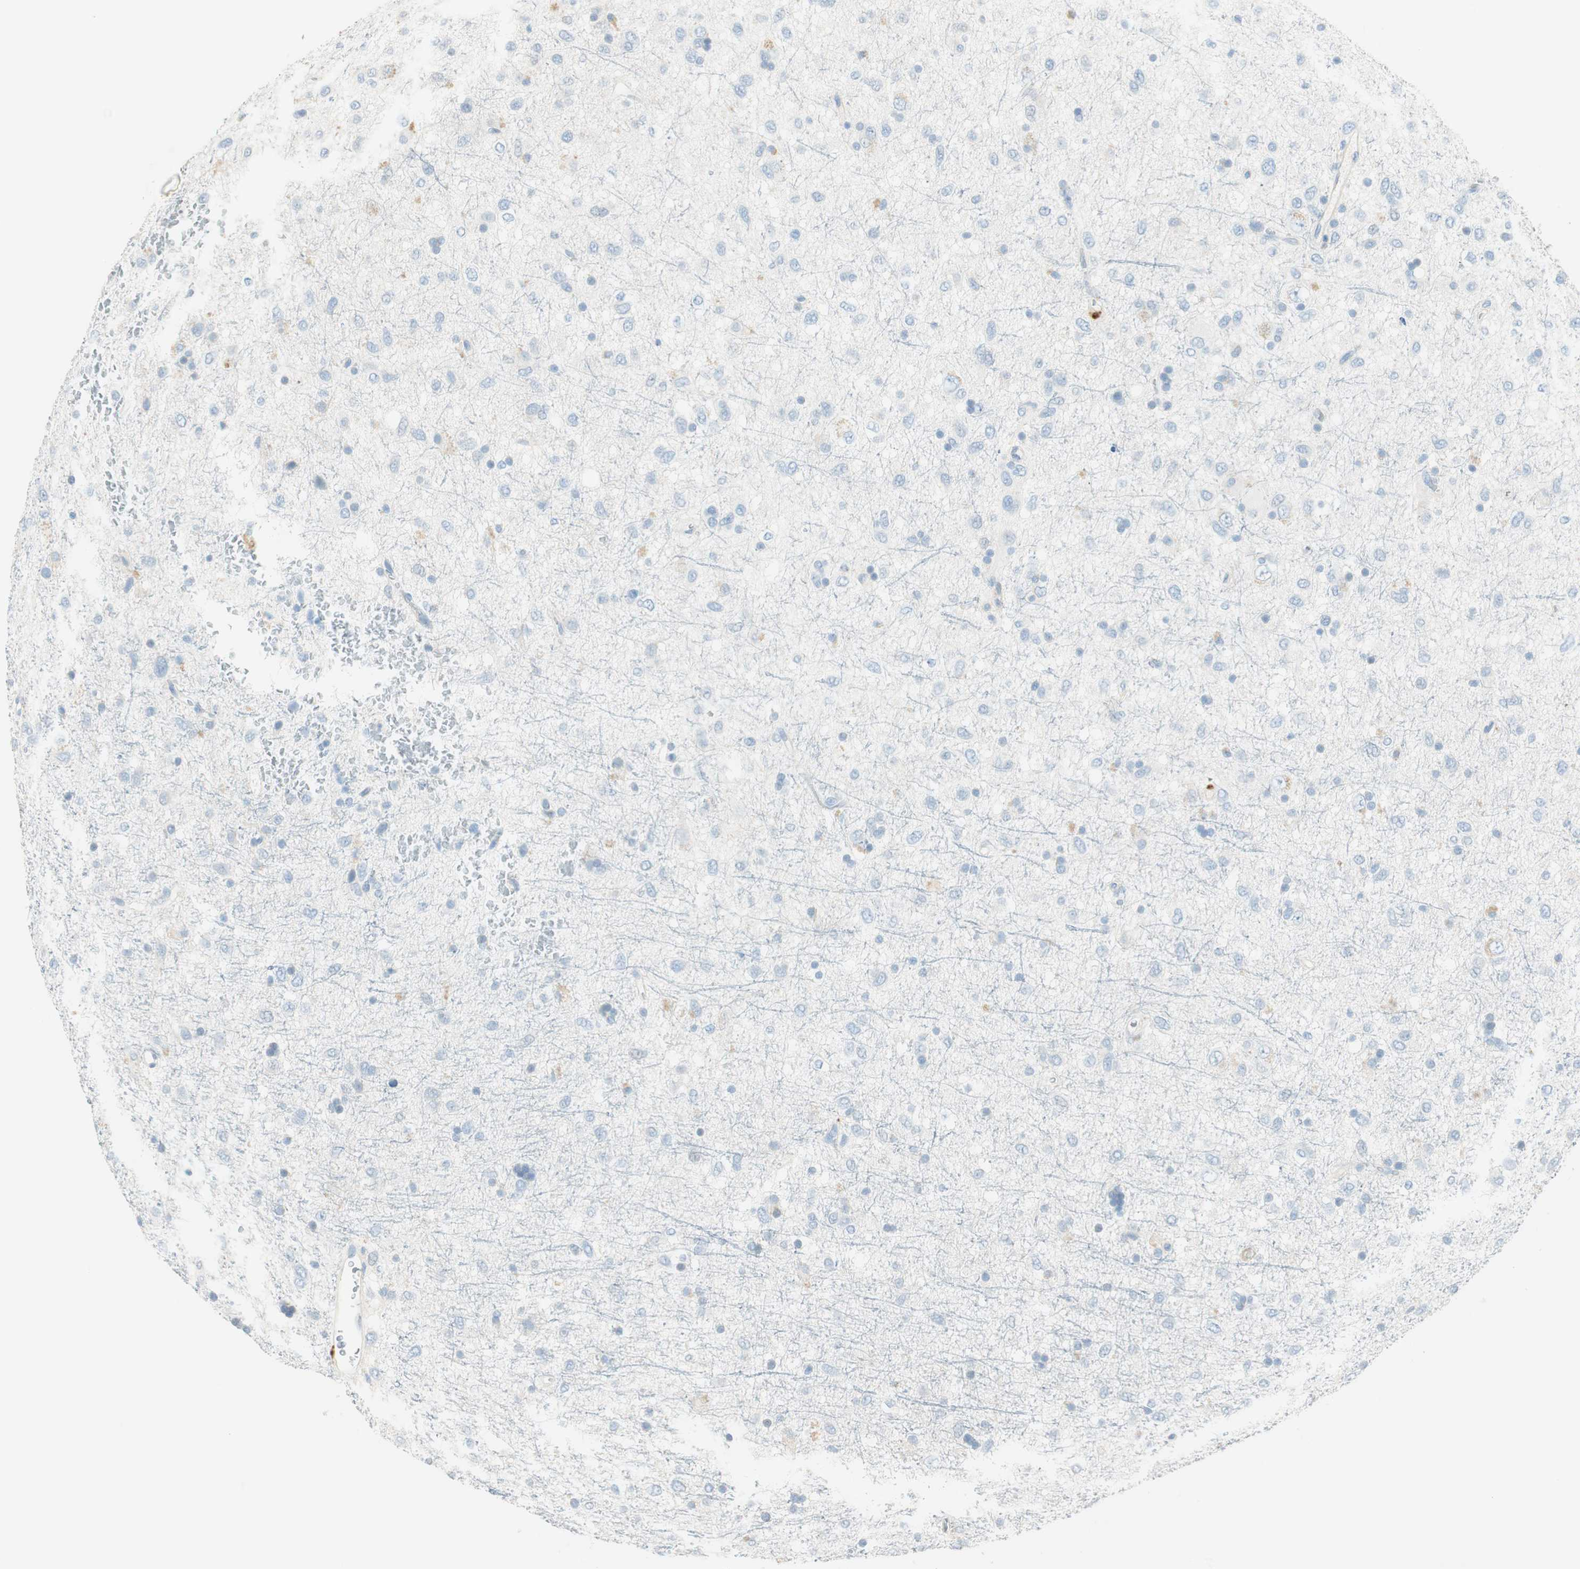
{"staining": {"intensity": "negative", "quantity": "none", "location": "none"}, "tissue": "glioma", "cell_type": "Tumor cells", "image_type": "cancer", "snomed": [{"axis": "morphology", "description": "Glioma, malignant, Low grade"}, {"axis": "topography", "description": "Brain"}], "caption": "Immunohistochemical staining of human malignant glioma (low-grade) reveals no significant positivity in tumor cells.", "gene": "HPGD", "patient": {"sex": "male", "age": 77}}